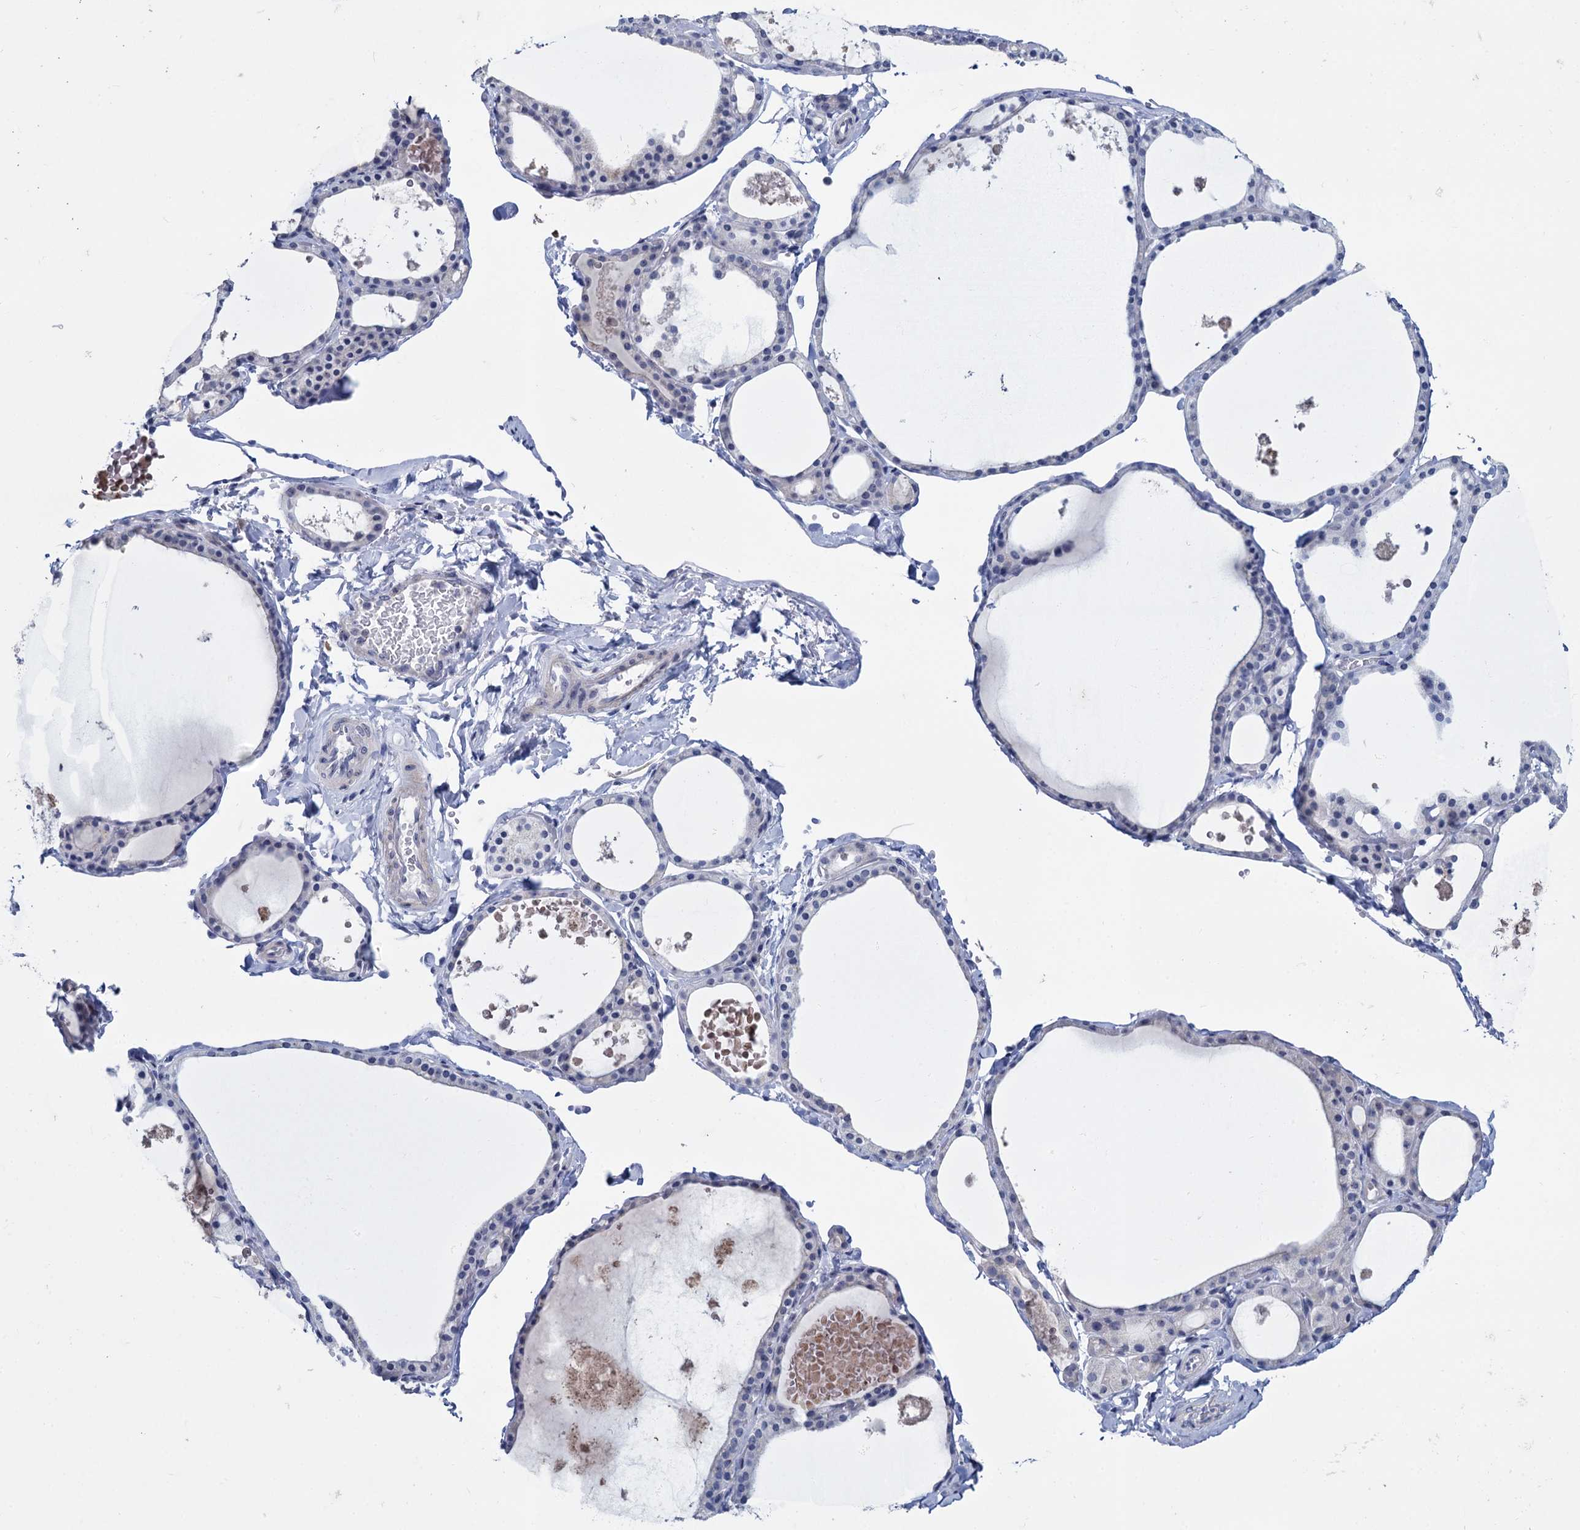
{"staining": {"intensity": "negative", "quantity": "none", "location": "none"}, "tissue": "thyroid gland", "cell_type": "Glandular cells", "image_type": "normal", "snomed": [{"axis": "morphology", "description": "Normal tissue, NOS"}, {"axis": "topography", "description": "Thyroid gland"}], "caption": "Protein analysis of benign thyroid gland shows no significant staining in glandular cells.", "gene": "SFN", "patient": {"sex": "male", "age": 56}}